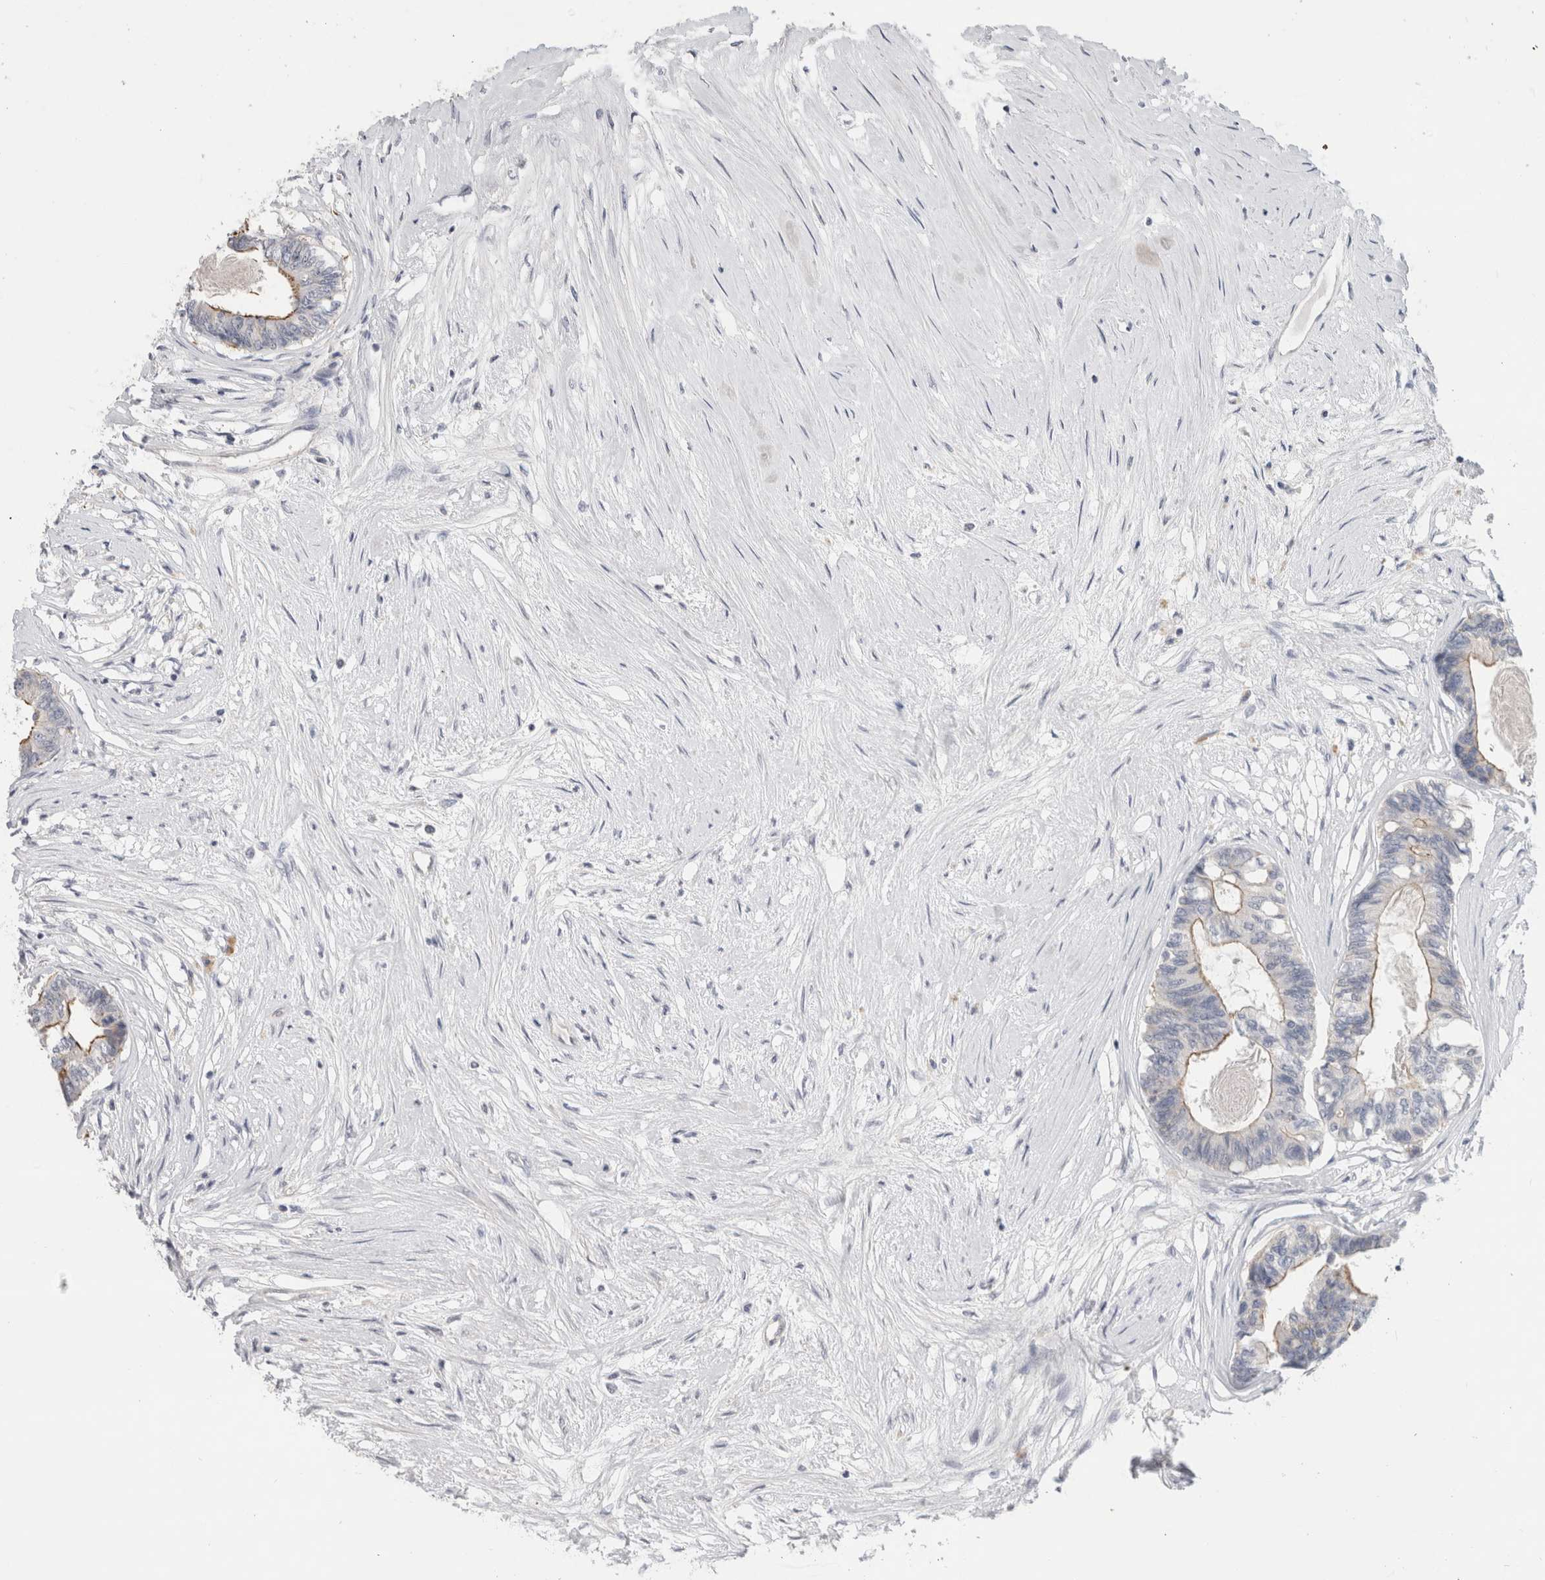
{"staining": {"intensity": "weak", "quantity": "25%-75%", "location": "cytoplasmic/membranous"}, "tissue": "colorectal cancer", "cell_type": "Tumor cells", "image_type": "cancer", "snomed": [{"axis": "morphology", "description": "Adenocarcinoma, NOS"}, {"axis": "topography", "description": "Rectum"}], "caption": "This micrograph shows colorectal adenocarcinoma stained with immunohistochemistry to label a protein in brown. The cytoplasmic/membranous of tumor cells show weak positivity for the protein. Nuclei are counter-stained blue.", "gene": "AFP", "patient": {"sex": "male", "age": 63}}